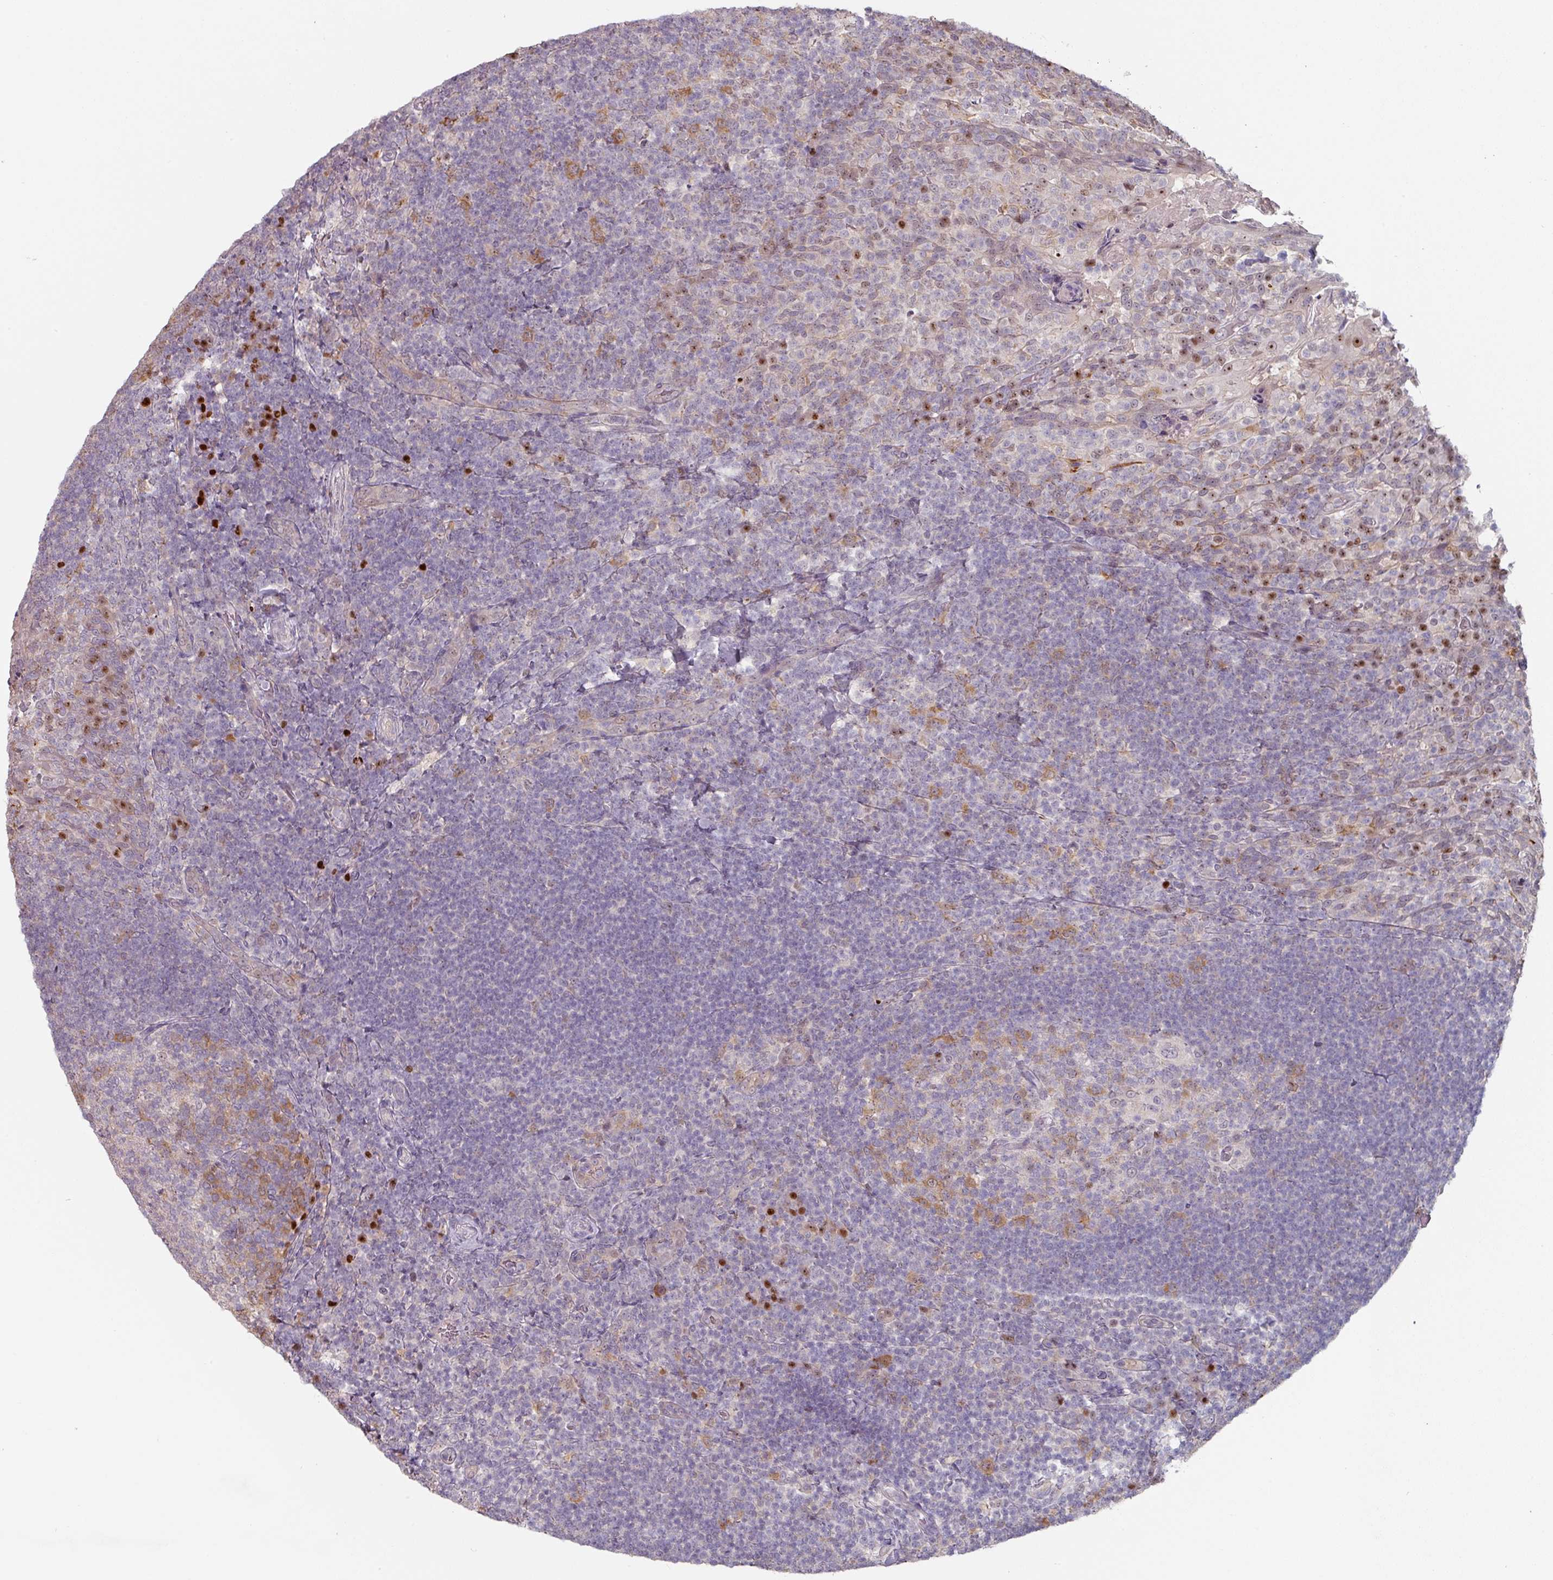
{"staining": {"intensity": "moderate", "quantity": "25%-75%", "location": "cytoplasmic/membranous"}, "tissue": "tonsil", "cell_type": "Germinal center cells", "image_type": "normal", "snomed": [{"axis": "morphology", "description": "Normal tissue, NOS"}, {"axis": "topography", "description": "Tonsil"}], "caption": "The micrograph exhibits a brown stain indicating the presence of a protein in the cytoplasmic/membranous of germinal center cells in tonsil.", "gene": "ZBTB6", "patient": {"sex": "female", "age": 10}}